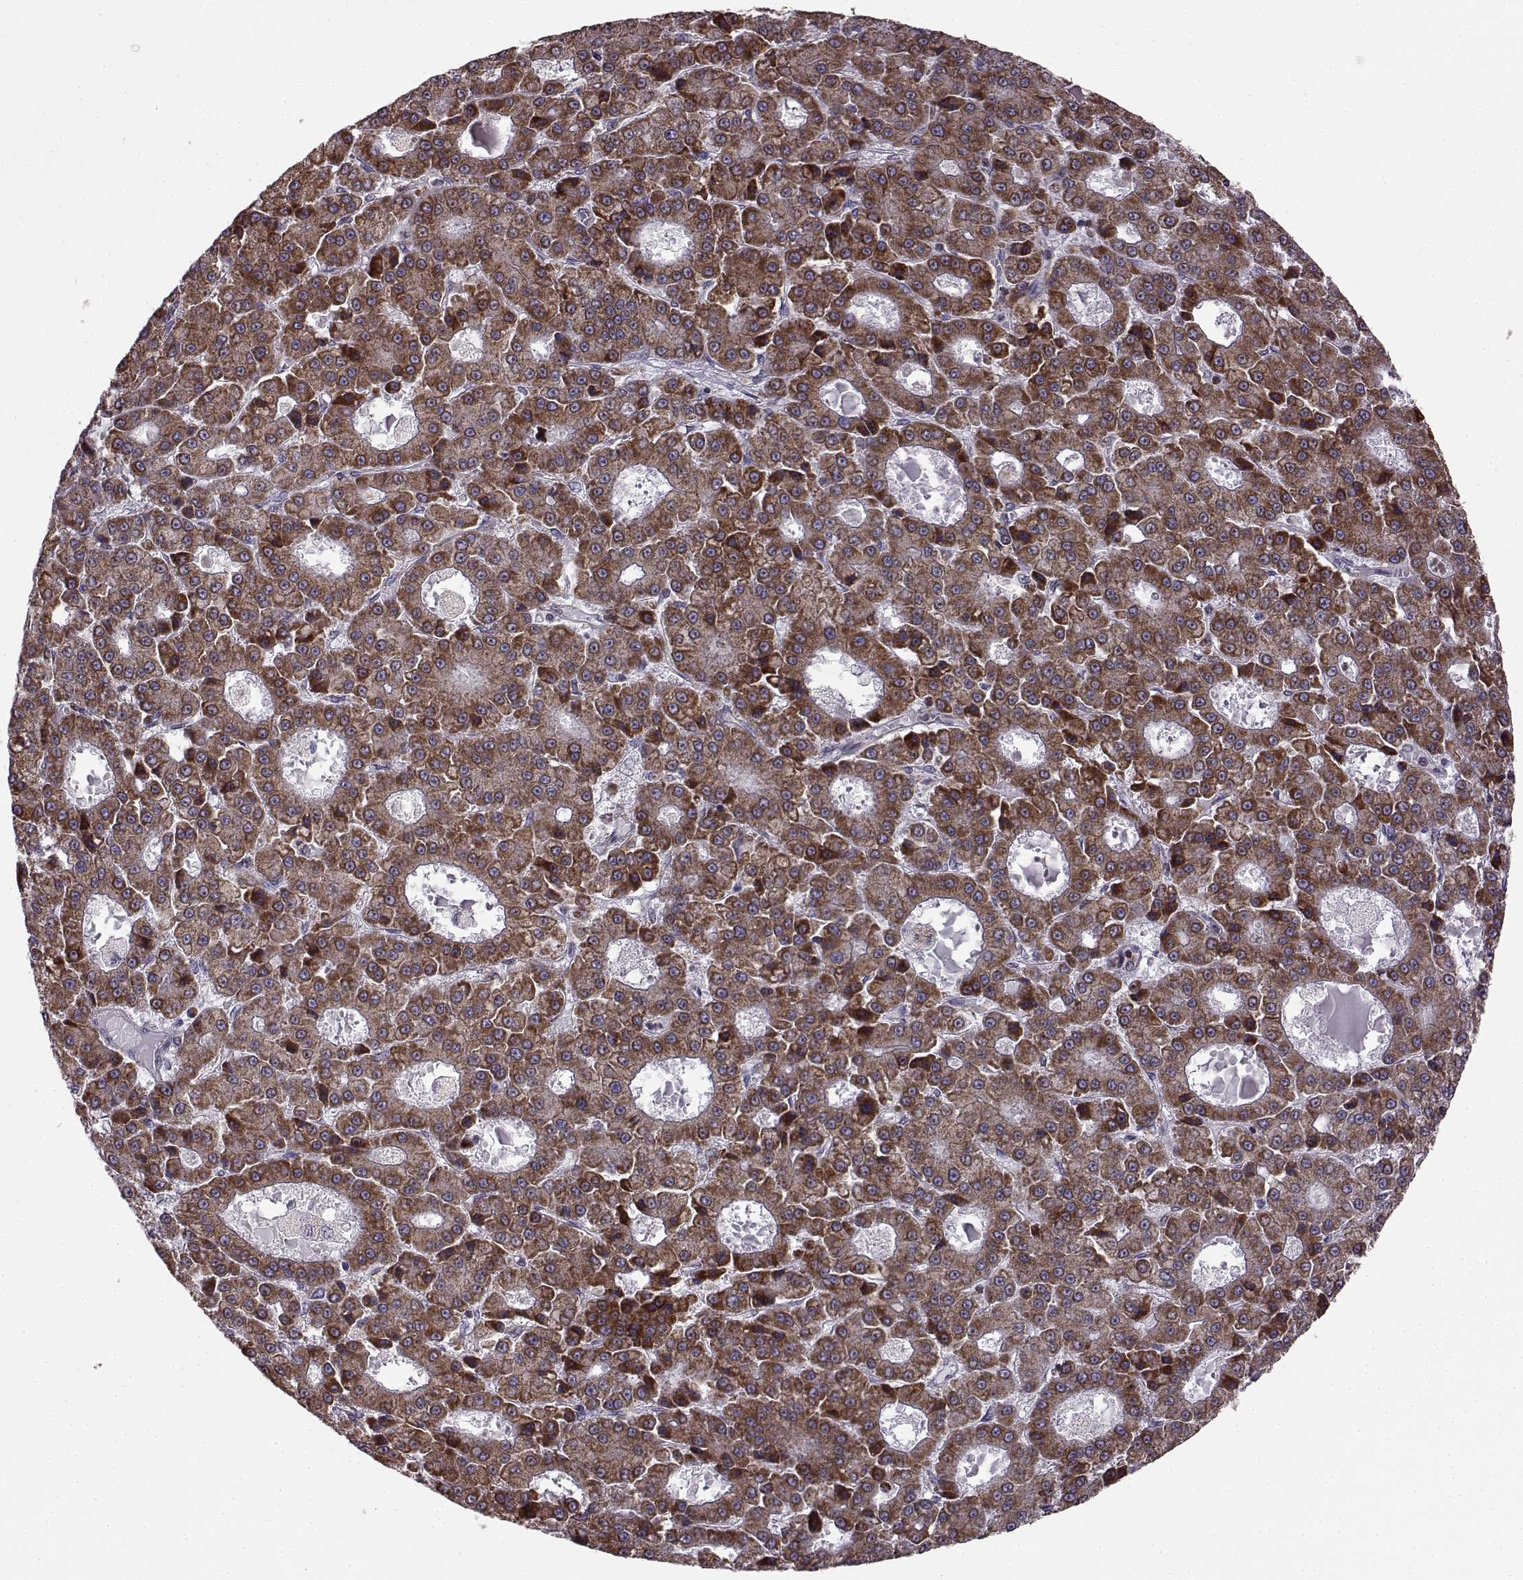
{"staining": {"intensity": "strong", "quantity": ">75%", "location": "cytoplasmic/membranous"}, "tissue": "liver cancer", "cell_type": "Tumor cells", "image_type": "cancer", "snomed": [{"axis": "morphology", "description": "Carcinoma, Hepatocellular, NOS"}, {"axis": "topography", "description": "Liver"}], "caption": "This image reveals immunohistochemistry staining of human liver hepatocellular carcinoma, with high strong cytoplasmic/membranous staining in about >75% of tumor cells.", "gene": "FAM8A1", "patient": {"sex": "male", "age": 70}}